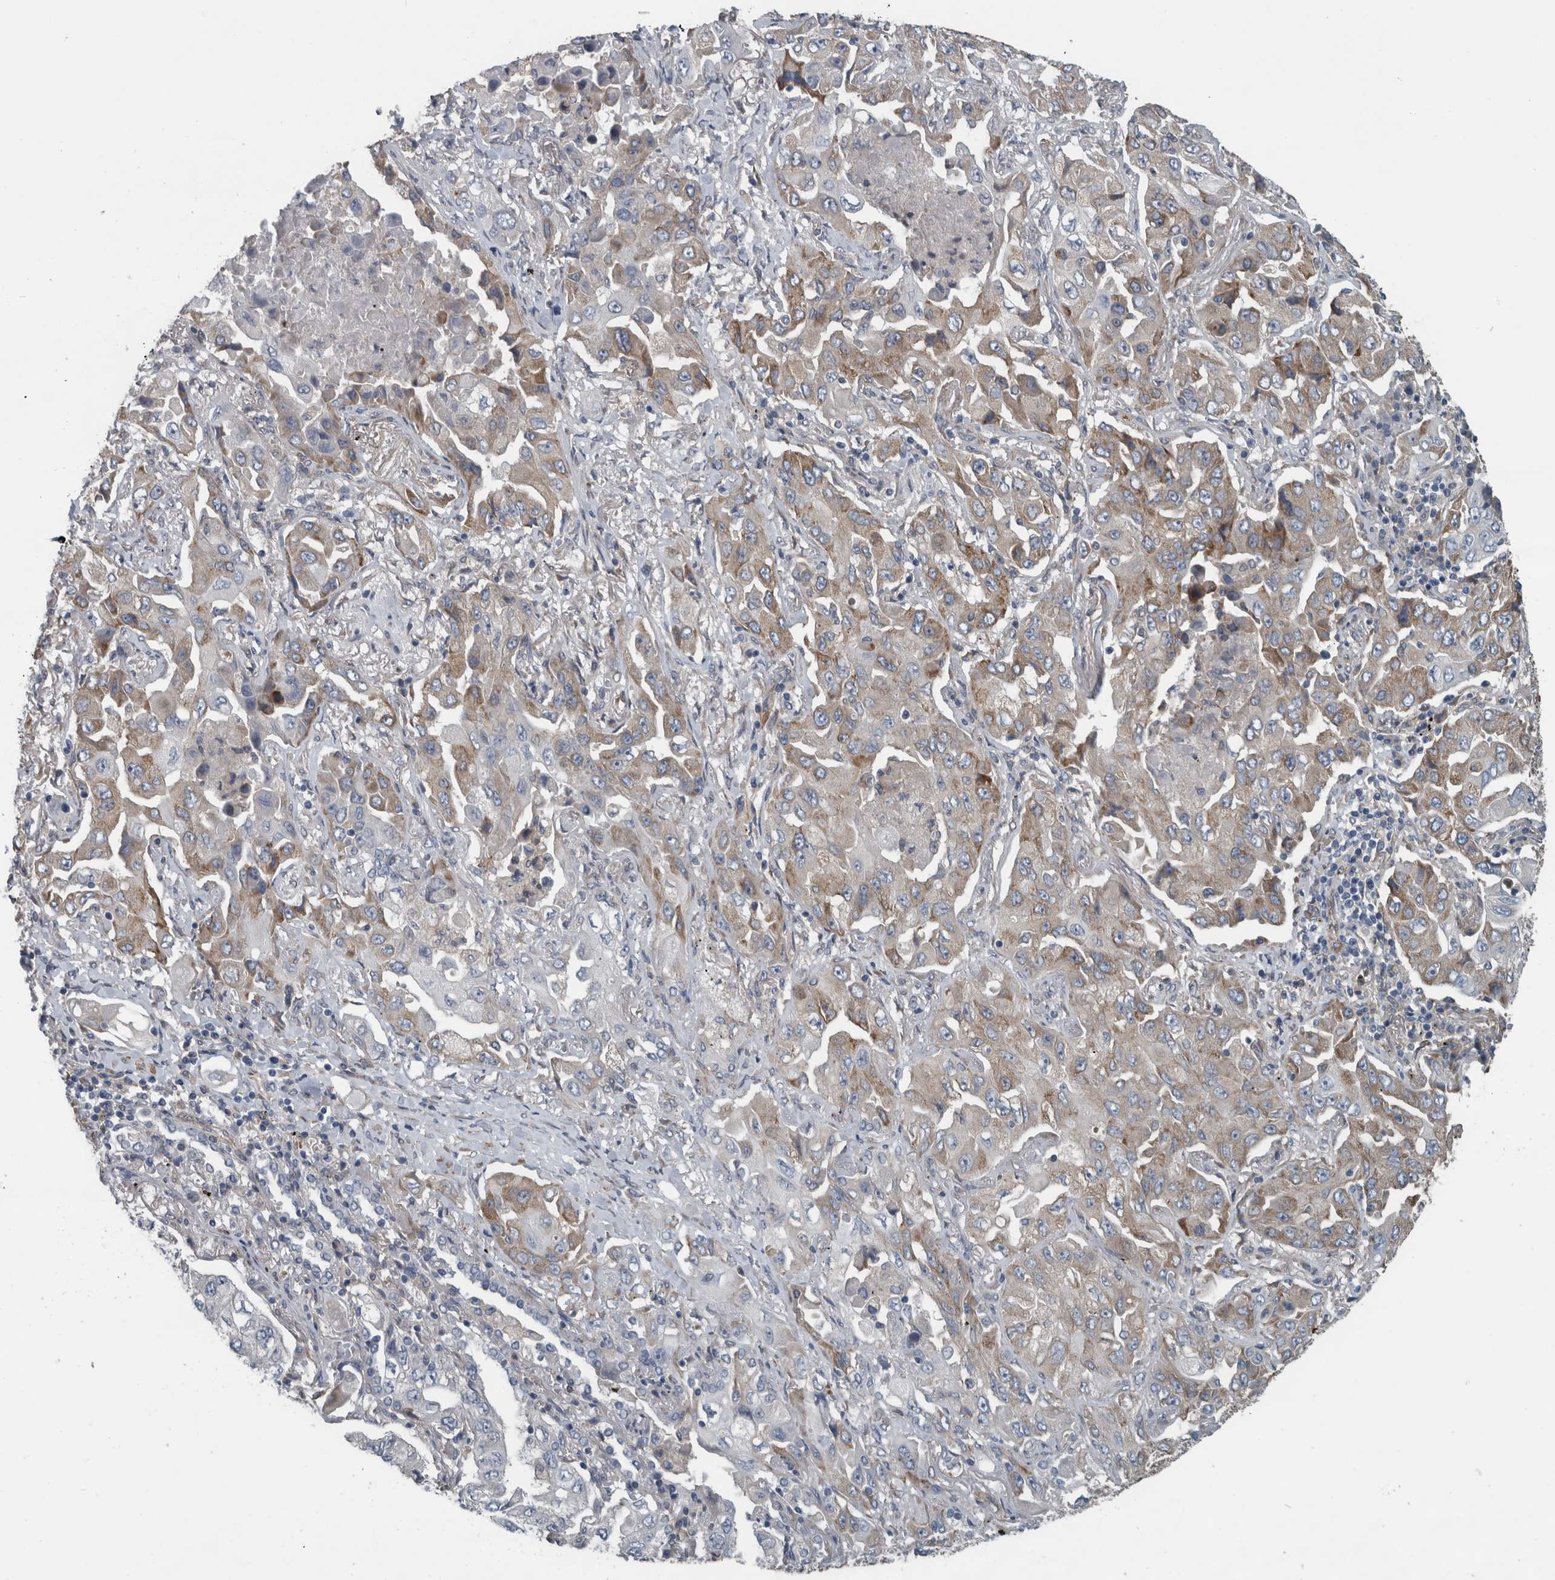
{"staining": {"intensity": "moderate", "quantity": "<25%", "location": "cytoplasmic/membranous"}, "tissue": "lung cancer", "cell_type": "Tumor cells", "image_type": "cancer", "snomed": [{"axis": "morphology", "description": "Adenocarcinoma, NOS"}, {"axis": "topography", "description": "Lung"}], "caption": "Lung cancer (adenocarcinoma) was stained to show a protein in brown. There is low levels of moderate cytoplasmic/membranous expression in approximately <25% of tumor cells.", "gene": "EXOC8", "patient": {"sex": "female", "age": 65}}